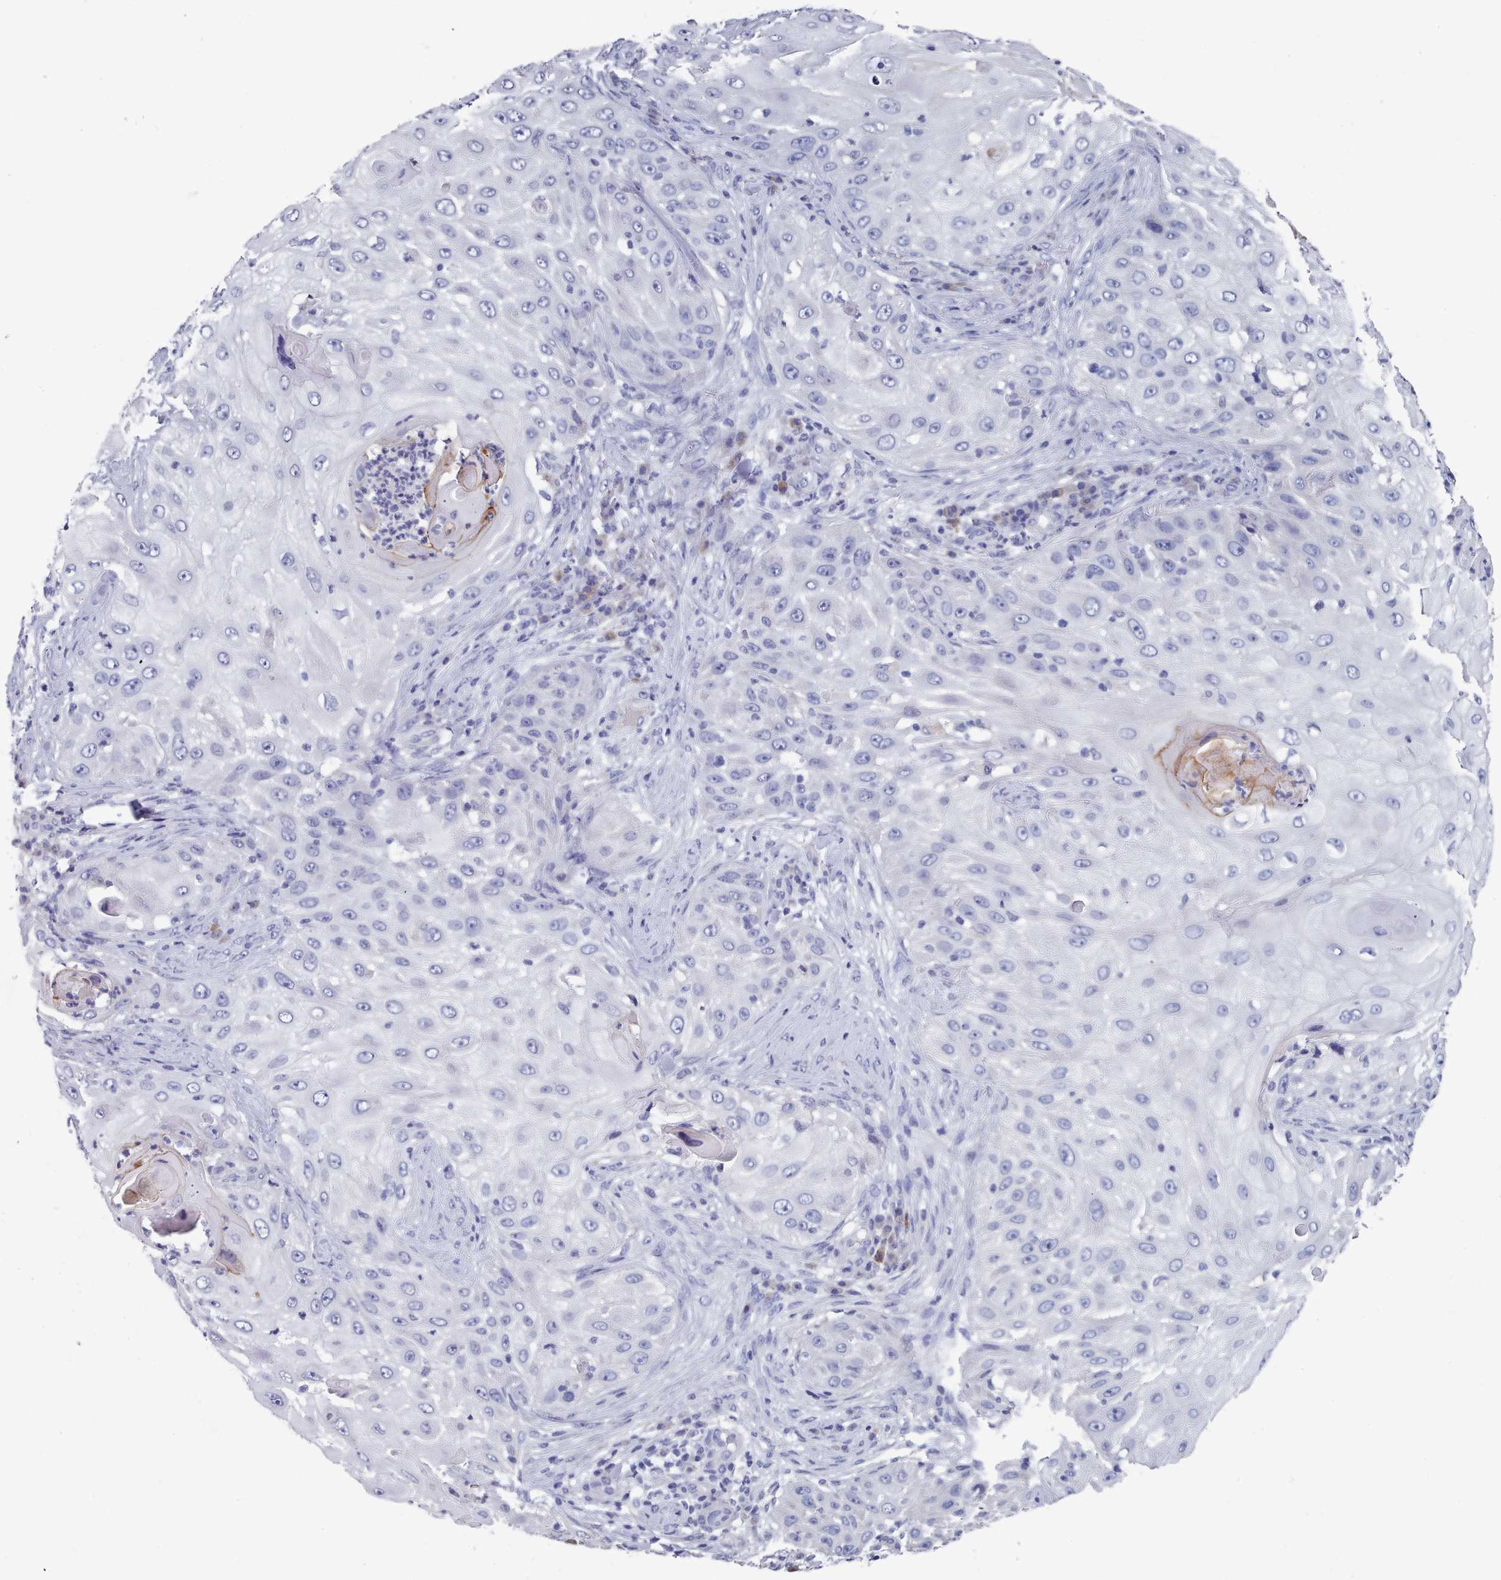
{"staining": {"intensity": "negative", "quantity": "none", "location": "none"}, "tissue": "skin cancer", "cell_type": "Tumor cells", "image_type": "cancer", "snomed": [{"axis": "morphology", "description": "Squamous cell carcinoma, NOS"}, {"axis": "topography", "description": "Skin"}], "caption": "Immunohistochemistry (IHC) micrograph of neoplastic tissue: skin squamous cell carcinoma stained with DAB (3,3'-diaminobenzidine) displays no significant protein positivity in tumor cells.", "gene": "ACAD11", "patient": {"sex": "female", "age": 44}}